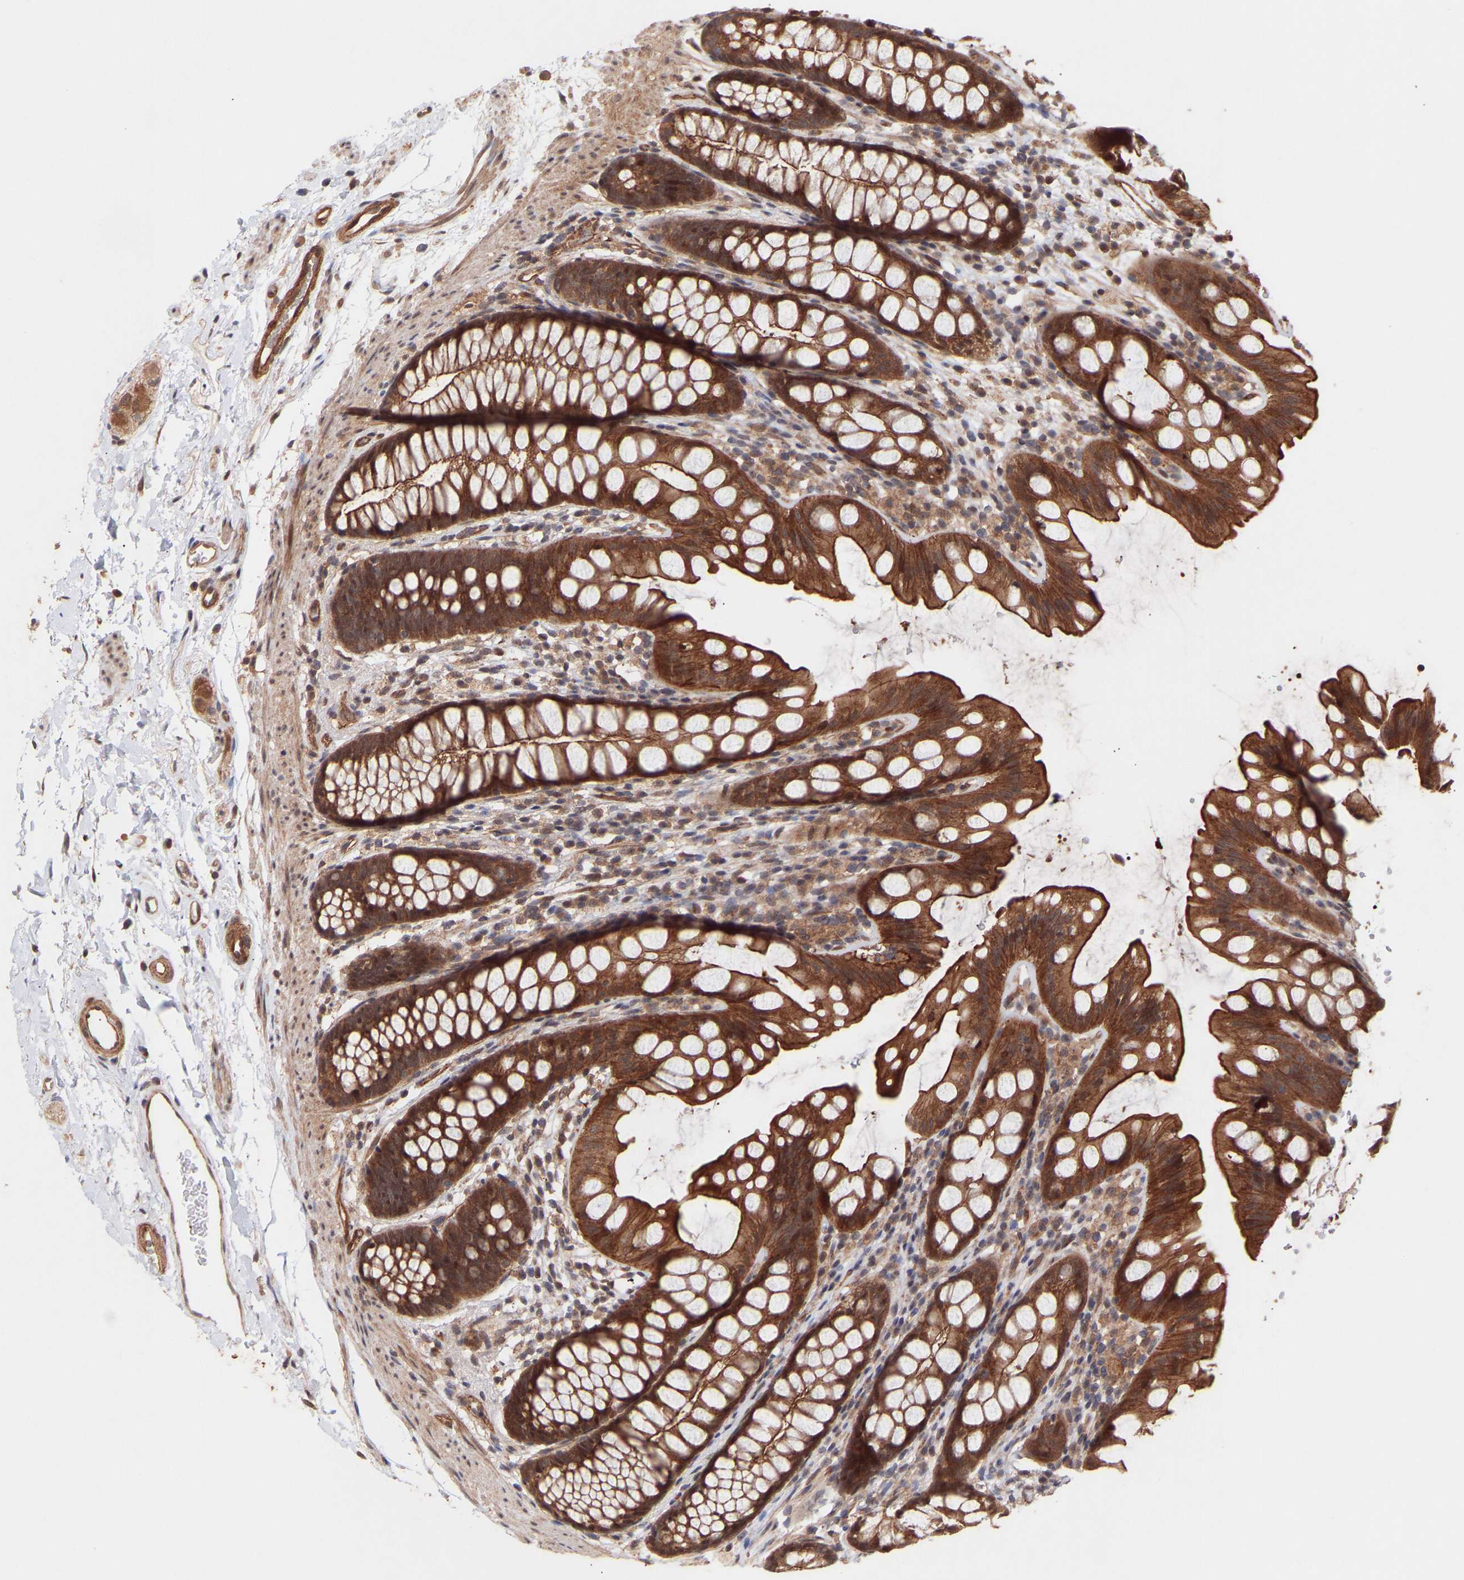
{"staining": {"intensity": "strong", "quantity": ">75%", "location": "cytoplasmic/membranous"}, "tissue": "rectum", "cell_type": "Glandular cells", "image_type": "normal", "snomed": [{"axis": "morphology", "description": "Normal tissue, NOS"}, {"axis": "topography", "description": "Rectum"}], "caption": "Immunohistochemical staining of normal human rectum reveals high levels of strong cytoplasmic/membranous positivity in approximately >75% of glandular cells. The staining was performed using DAB (3,3'-diaminobenzidine) to visualize the protein expression in brown, while the nuclei were stained in blue with hematoxylin (Magnification: 20x).", "gene": "PDLIM5", "patient": {"sex": "female", "age": 65}}